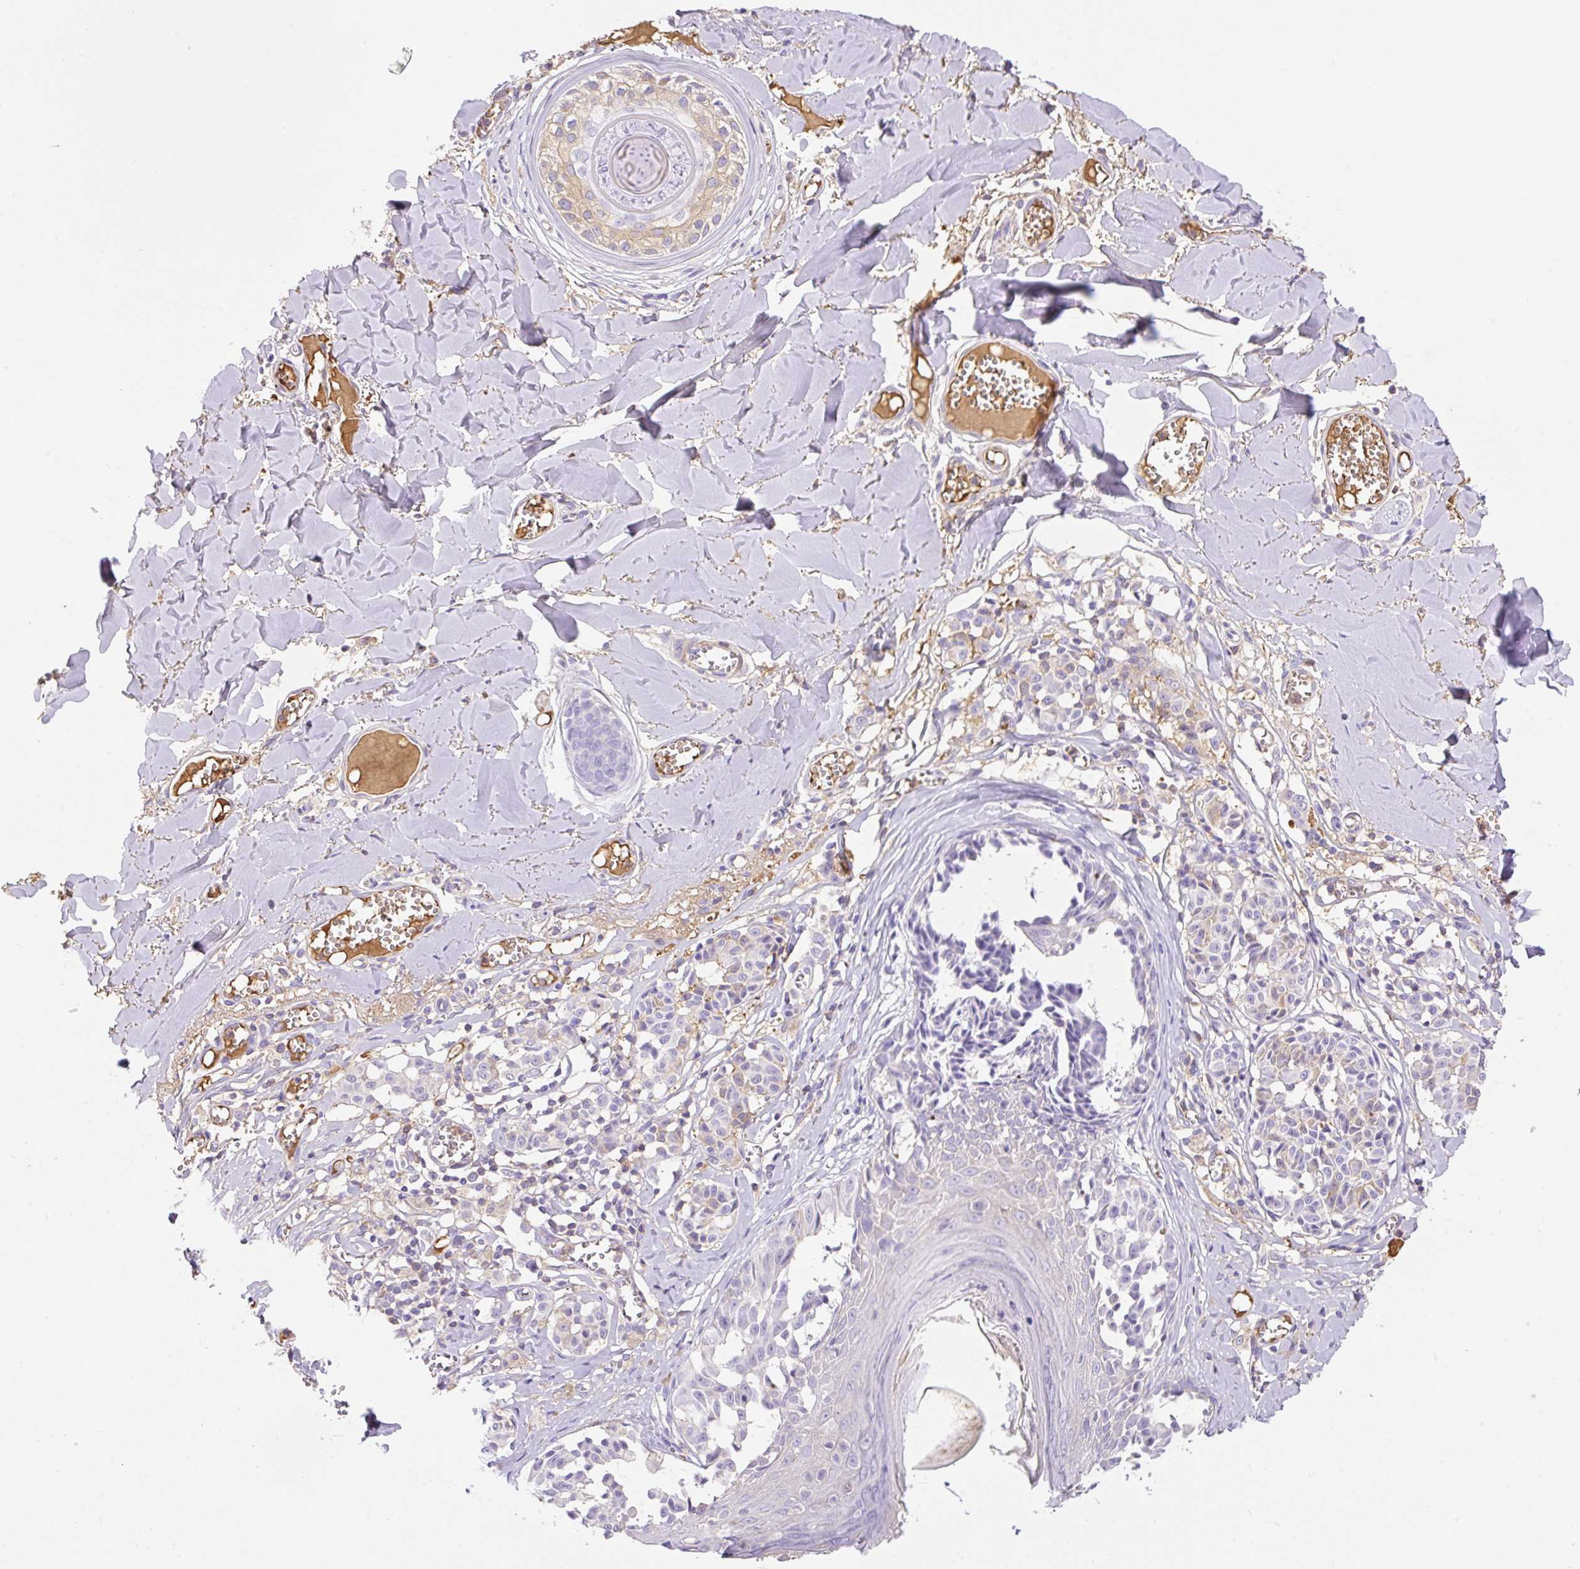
{"staining": {"intensity": "negative", "quantity": "none", "location": "none"}, "tissue": "melanoma", "cell_type": "Tumor cells", "image_type": "cancer", "snomed": [{"axis": "morphology", "description": "Malignant melanoma, NOS"}, {"axis": "topography", "description": "Skin"}], "caption": "The immunohistochemistry (IHC) micrograph has no significant staining in tumor cells of malignant melanoma tissue. (DAB immunohistochemistry (IHC), high magnification).", "gene": "TDRD15", "patient": {"sex": "female", "age": 43}}